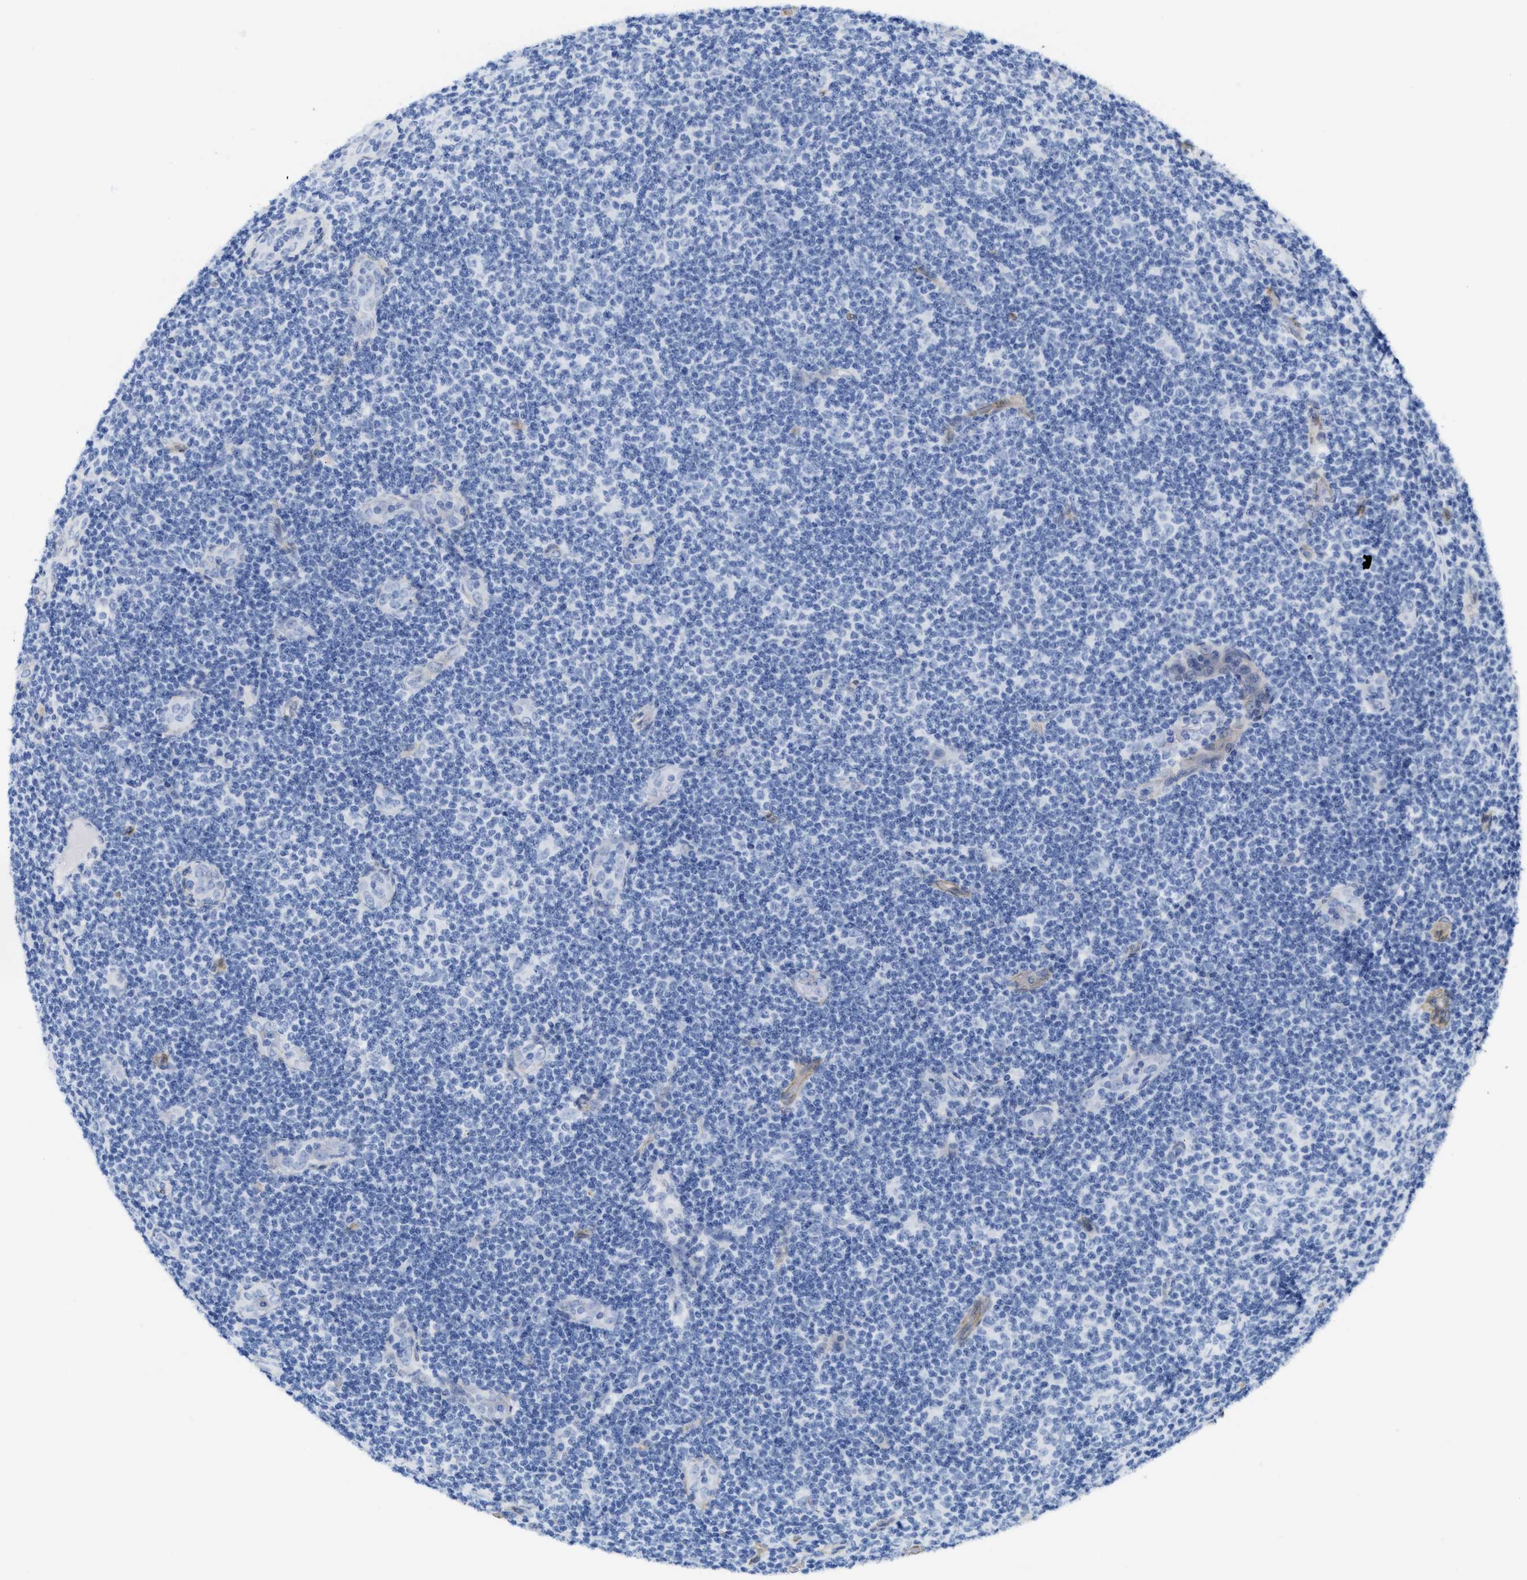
{"staining": {"intensity": "negative", "quantity": "none", "location": "none"}, "tissue": "lymphoma", "cell_type": "Tumor cells", "image_type": "cancer", "snomed": [{"axis": "morphology", "description": "Malignant lymphoma, non-Hodgkin's type, Low grade"}, {"axis": "topography", "description": "Lymph node"}], "caption": "An image of low-grade malignant lymphoma, non-Hodgkin's type stained for a protein shows no brown staining in tumor cells.", "gene": "TUB", "patient": {"sex": "male", "age": 83}}